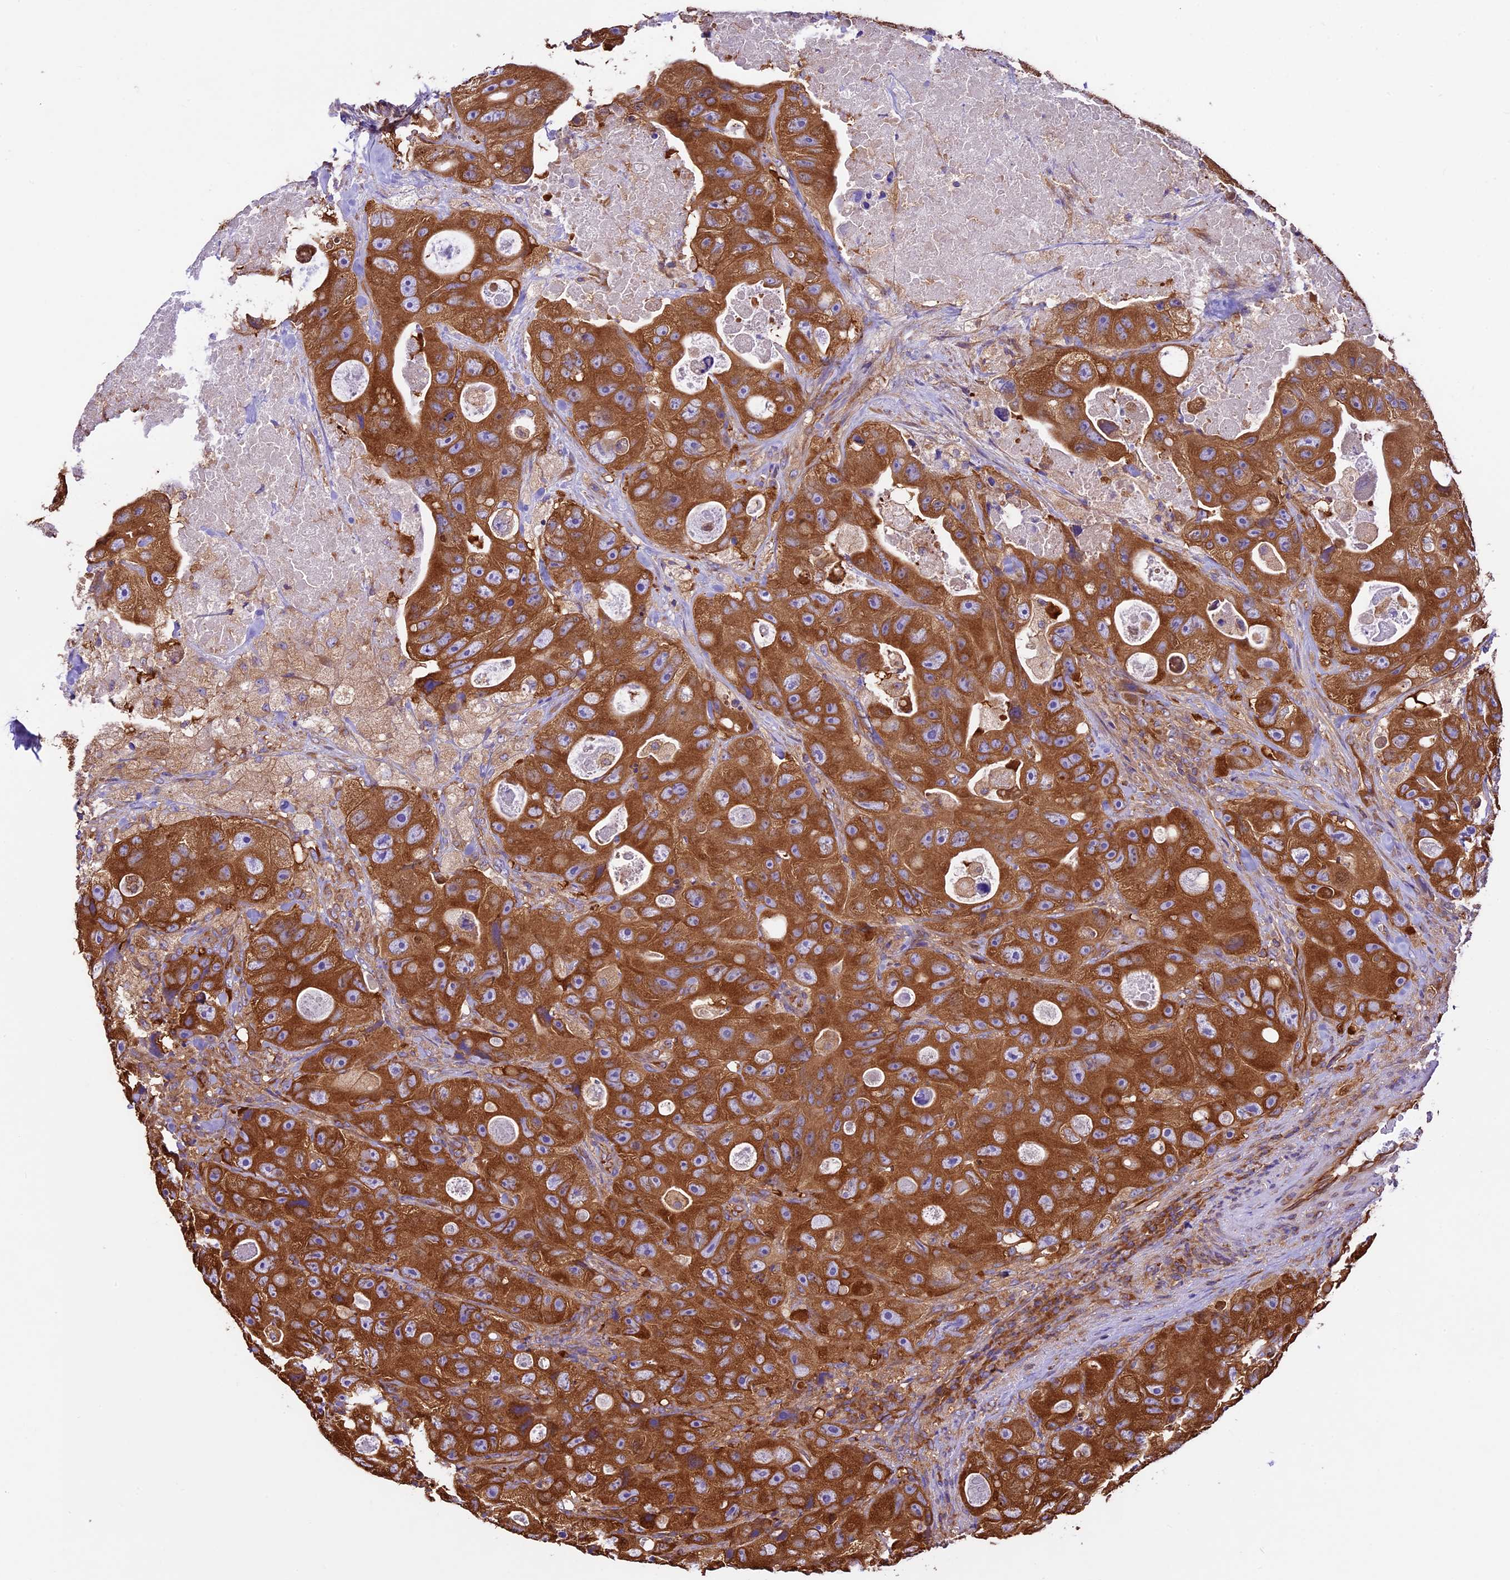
{"staining": {"intensity": "strong", "quantity": ">75%", "location": "cytoplasmic/membranous"}, "tissue": "colorectal cancer", "cell_type": "Tumor cells", "image_type": "cancer", "snomed": [{"axis": "morphology", "description": "Adenocarcinoma, NOS"}, {"axis": "topography", "description": "Colon"}], "caption": "Protein analysis of adenocarcinoma (colorectal) tissue demonstrates strong cytoplasmic/membranous expression in approximately >75% of tumor cells.", "gene": "KARS1", "patient": {"sex": "female", "age": 46}}